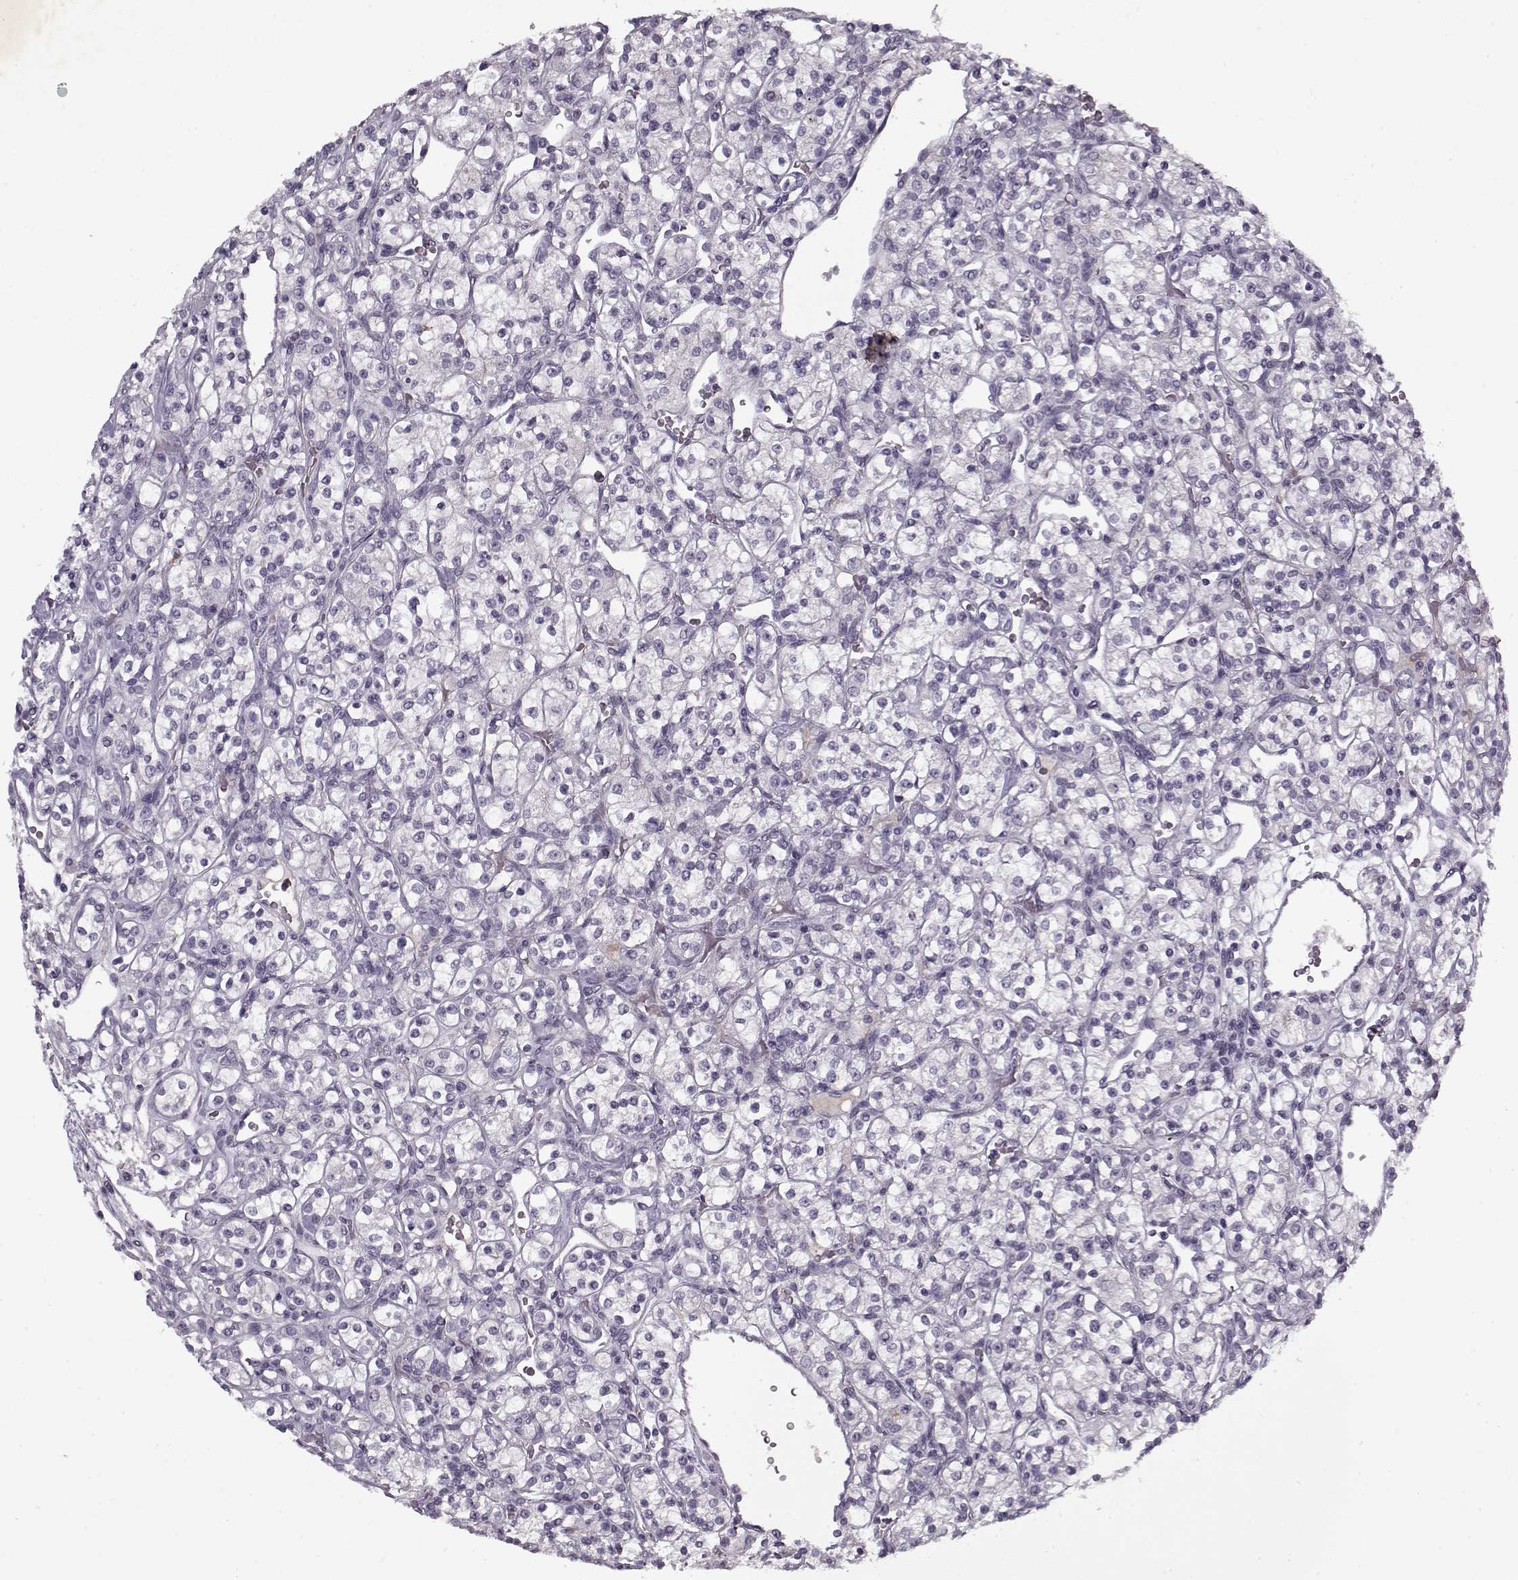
{"staining": {"intensity": "negative", "quantity": "none", "location": "none"}, "tissue": "renal cancer", "cell_type": "Tumor cells", "image_type": "cancer", "snomed": [{"axis": "morphology", "description": "Adenocarcinoma, NOS"}, {"axis": "topography", "description": "Kidney"}], "caption": "Tumor cells show no significant protein staining in renal cancer.", "gene": "KRT9", "patient": {"sex": "male", "age": 77}}